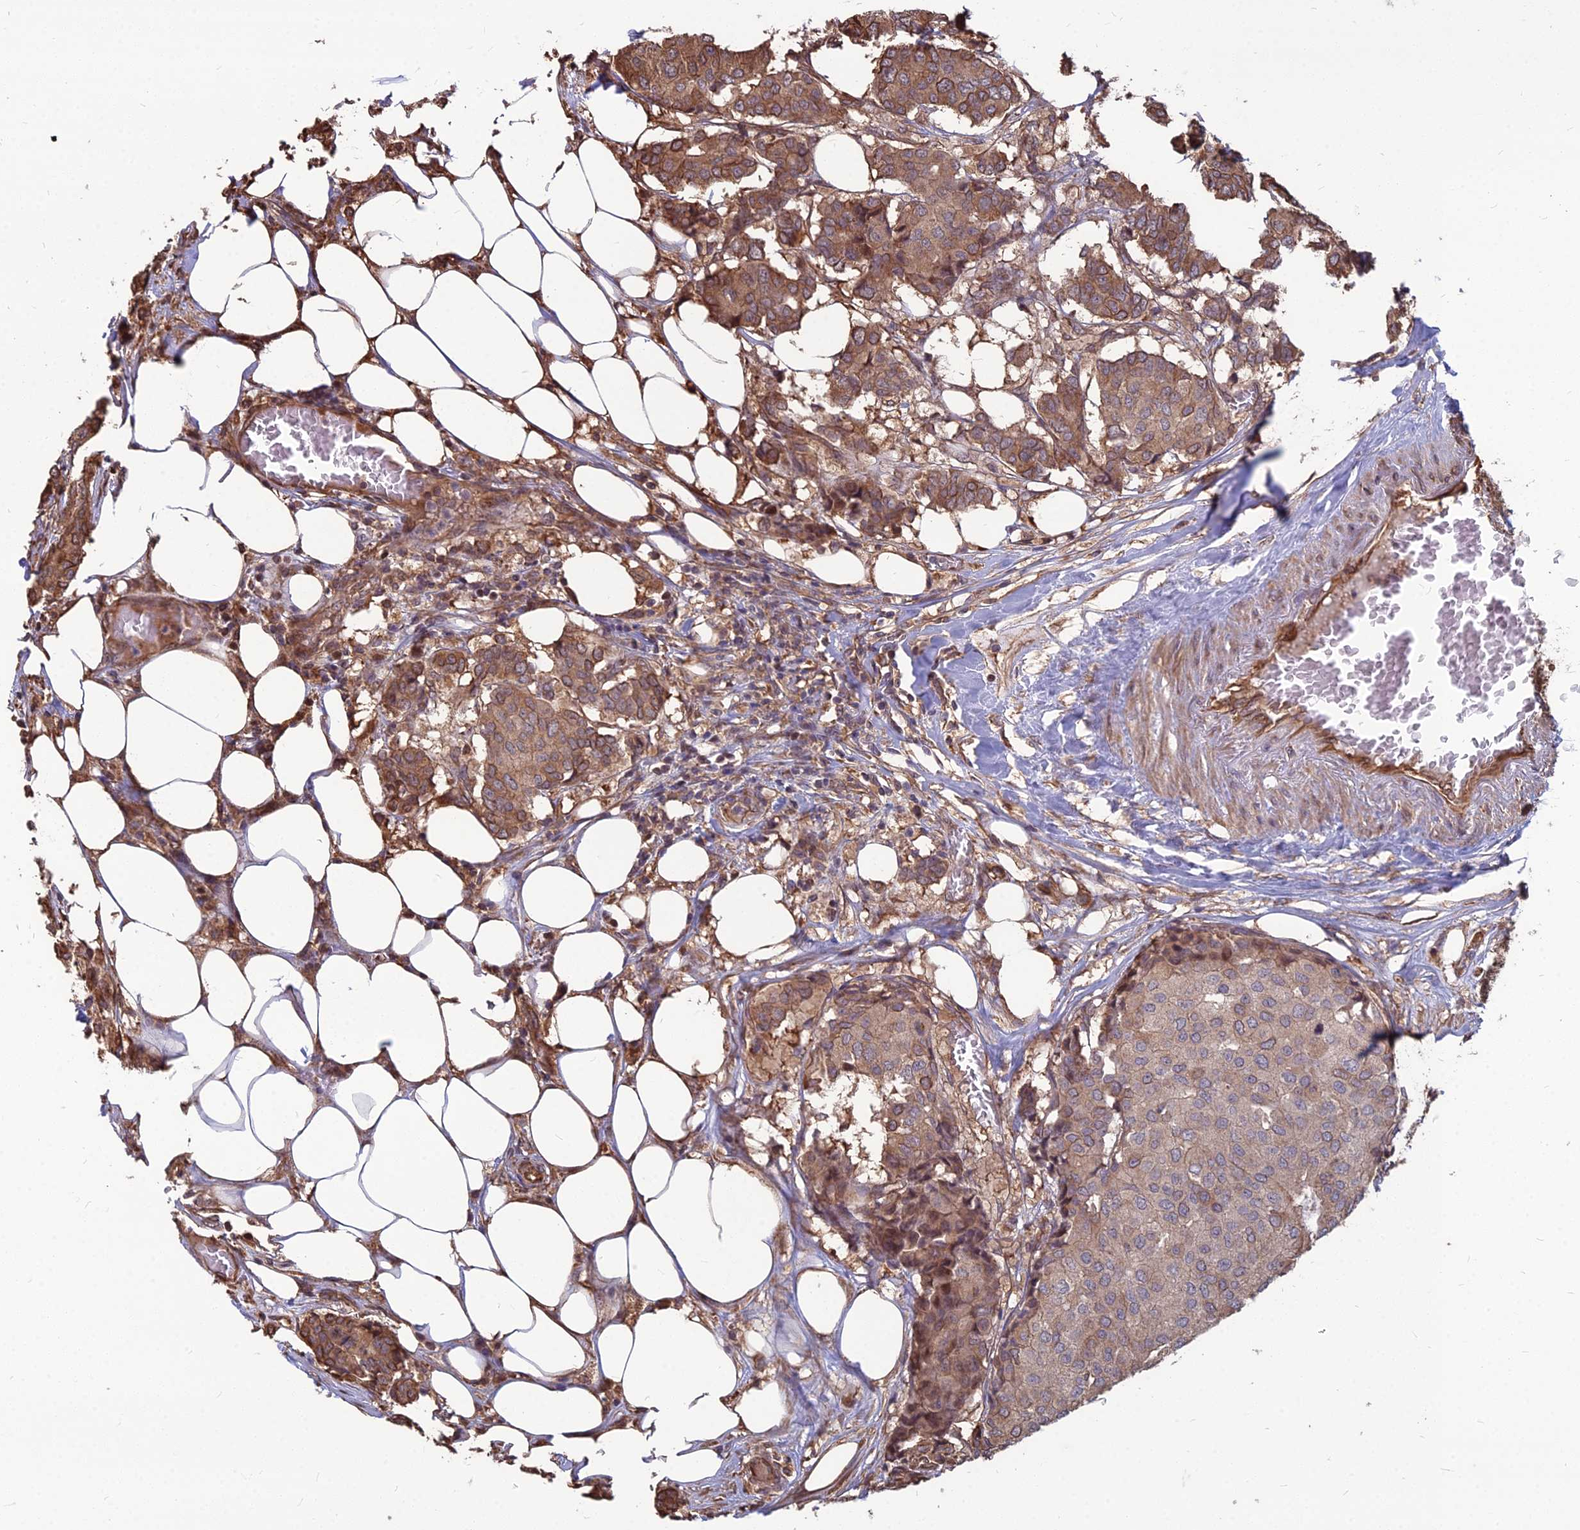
{"staining": {"intensity": "moderate", "quantity": "25%-75%", "location": "cytoplasmic/membranous"}, "tissue": "breast cancer", "cell_type": "Tumor cells", "image_type": "cancer", "snomed": [{"axis": "morphology", "description": "Duct carcinoma"}, {"axis": "topography", "description": "Breast"}], "caption": "Moderate cytoplasmic/membranous staining is appreciated in about 25%-75% of tumor cells in breast invasive ductal carcinoma. The staining was performed using DAB, with brown indicating positive protein expression. Nuclei are stained blue with hematoxylin.", "gene": "LSM6", "patient": {"sex": "female", "age": 75}}